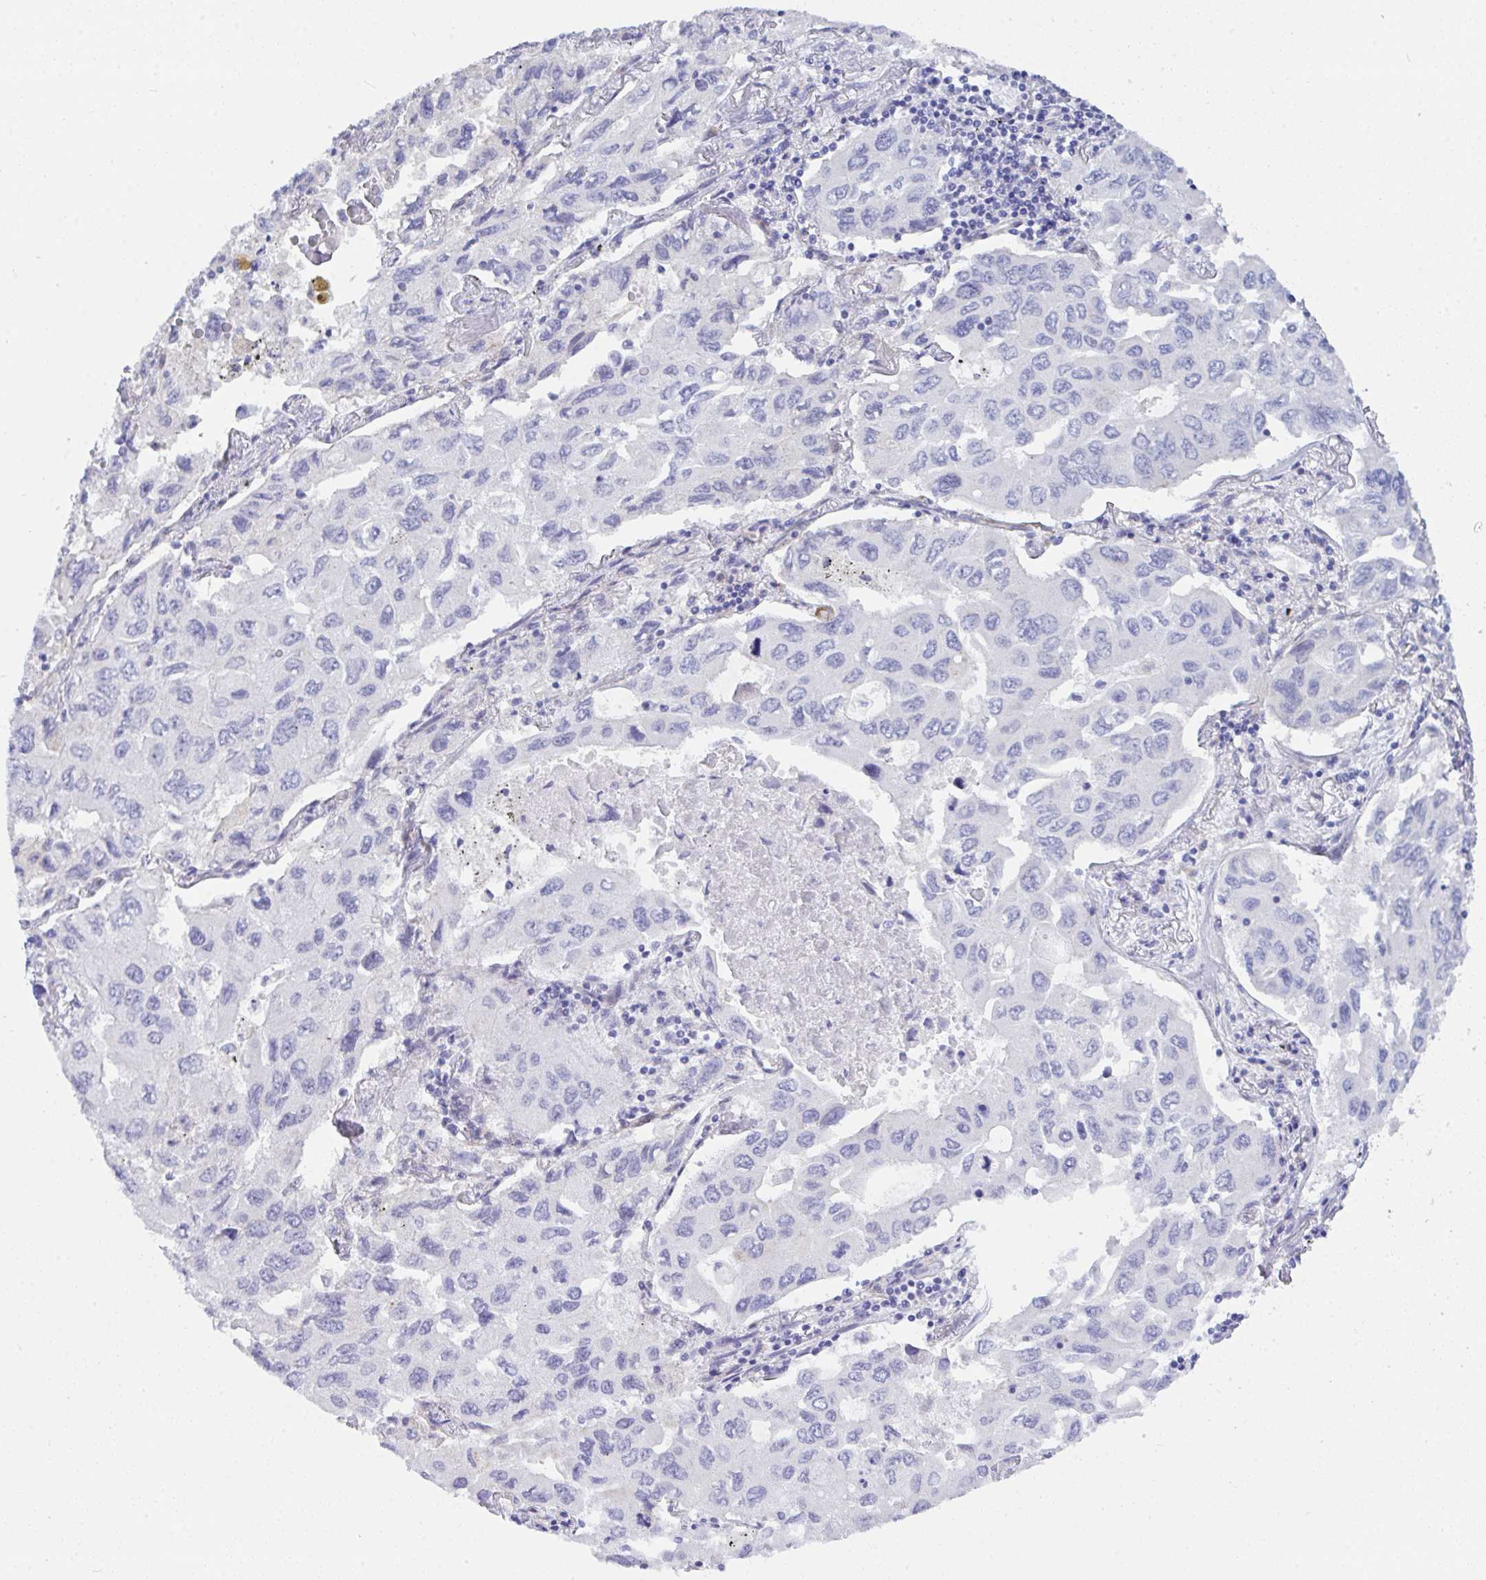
{"staining": {"intensity": "negative", "quantity": "none", "location": "none"}, "tissue": "lung cancer", "cell_type": "Tumor cells", "image_type": "cancer", "snomed": [{"axis": "morphology", "description": "Adenocarcinoma, NOS"}, {"axis": "topography", "description": "Lung"}], "caption": "The immunohistochemistry (IHC) micrograph has no significant positivity in tumor cells of lung cancer (adenocarcinoma) tissue.", "gene": "GAB1", "patient": {"sex": "male", "age": 64}}